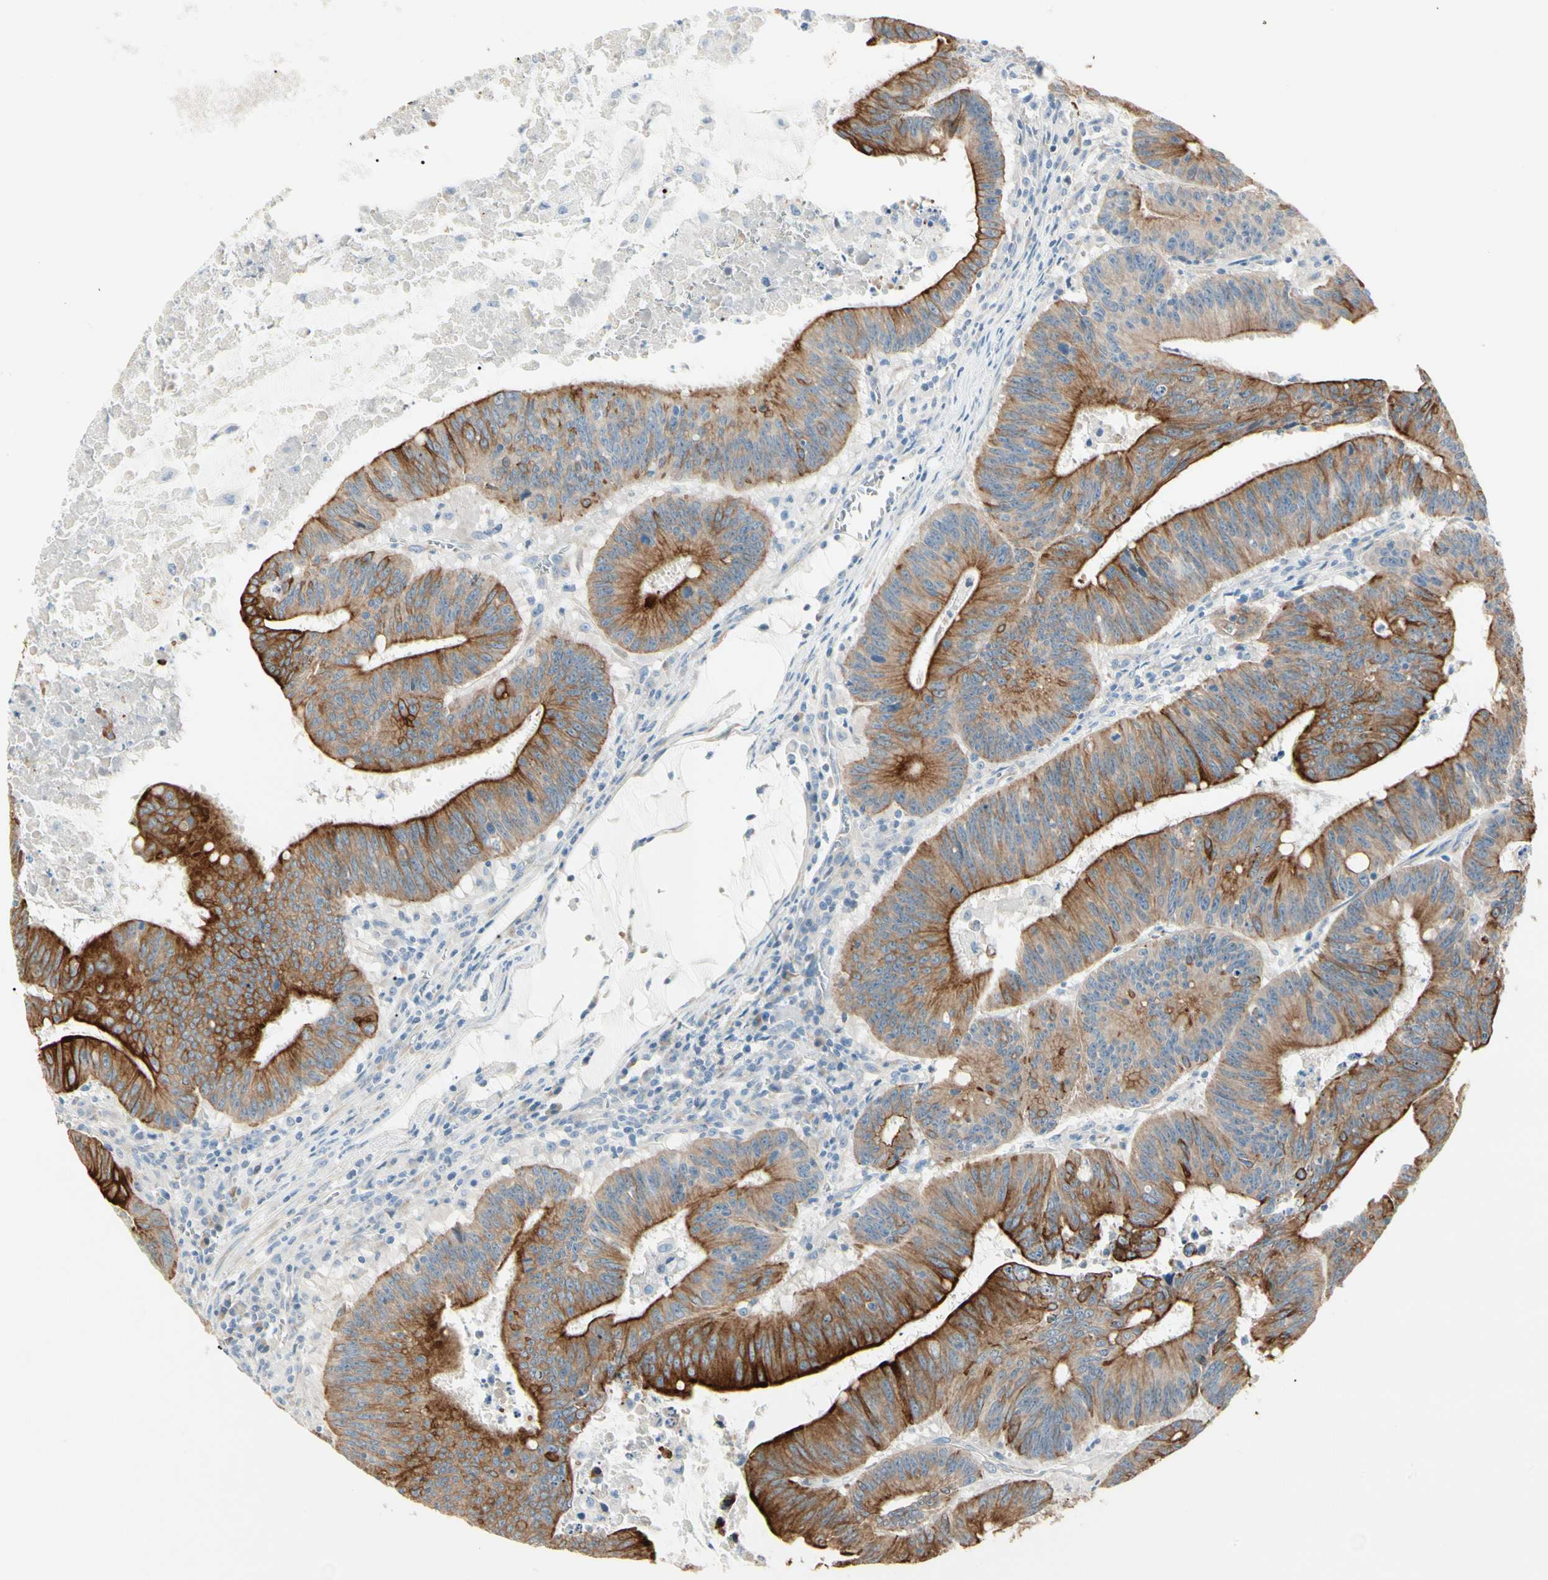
{"staining": {"intensity": "strong", "quantity": ">75%", "location": "cytoplasmic/membranous"}, "tissue": "colorectal cancer", "cell_type": "Tumor cells", "image_type": "cancer", "snomed": [{"axis": "morphology", "description": "Adenocarcinoma, NOS"}, {"axis": "topography", "description": "Colon"}], "caption": "A histopathology image of human colorectal cancer (adenocarcinoma) stained for a protein demonstrates strong cytoplasmic/membranous brown staining in tumor cells.", "gene": "DUSP12", "patient": {"sex": "male", "age": 45}}